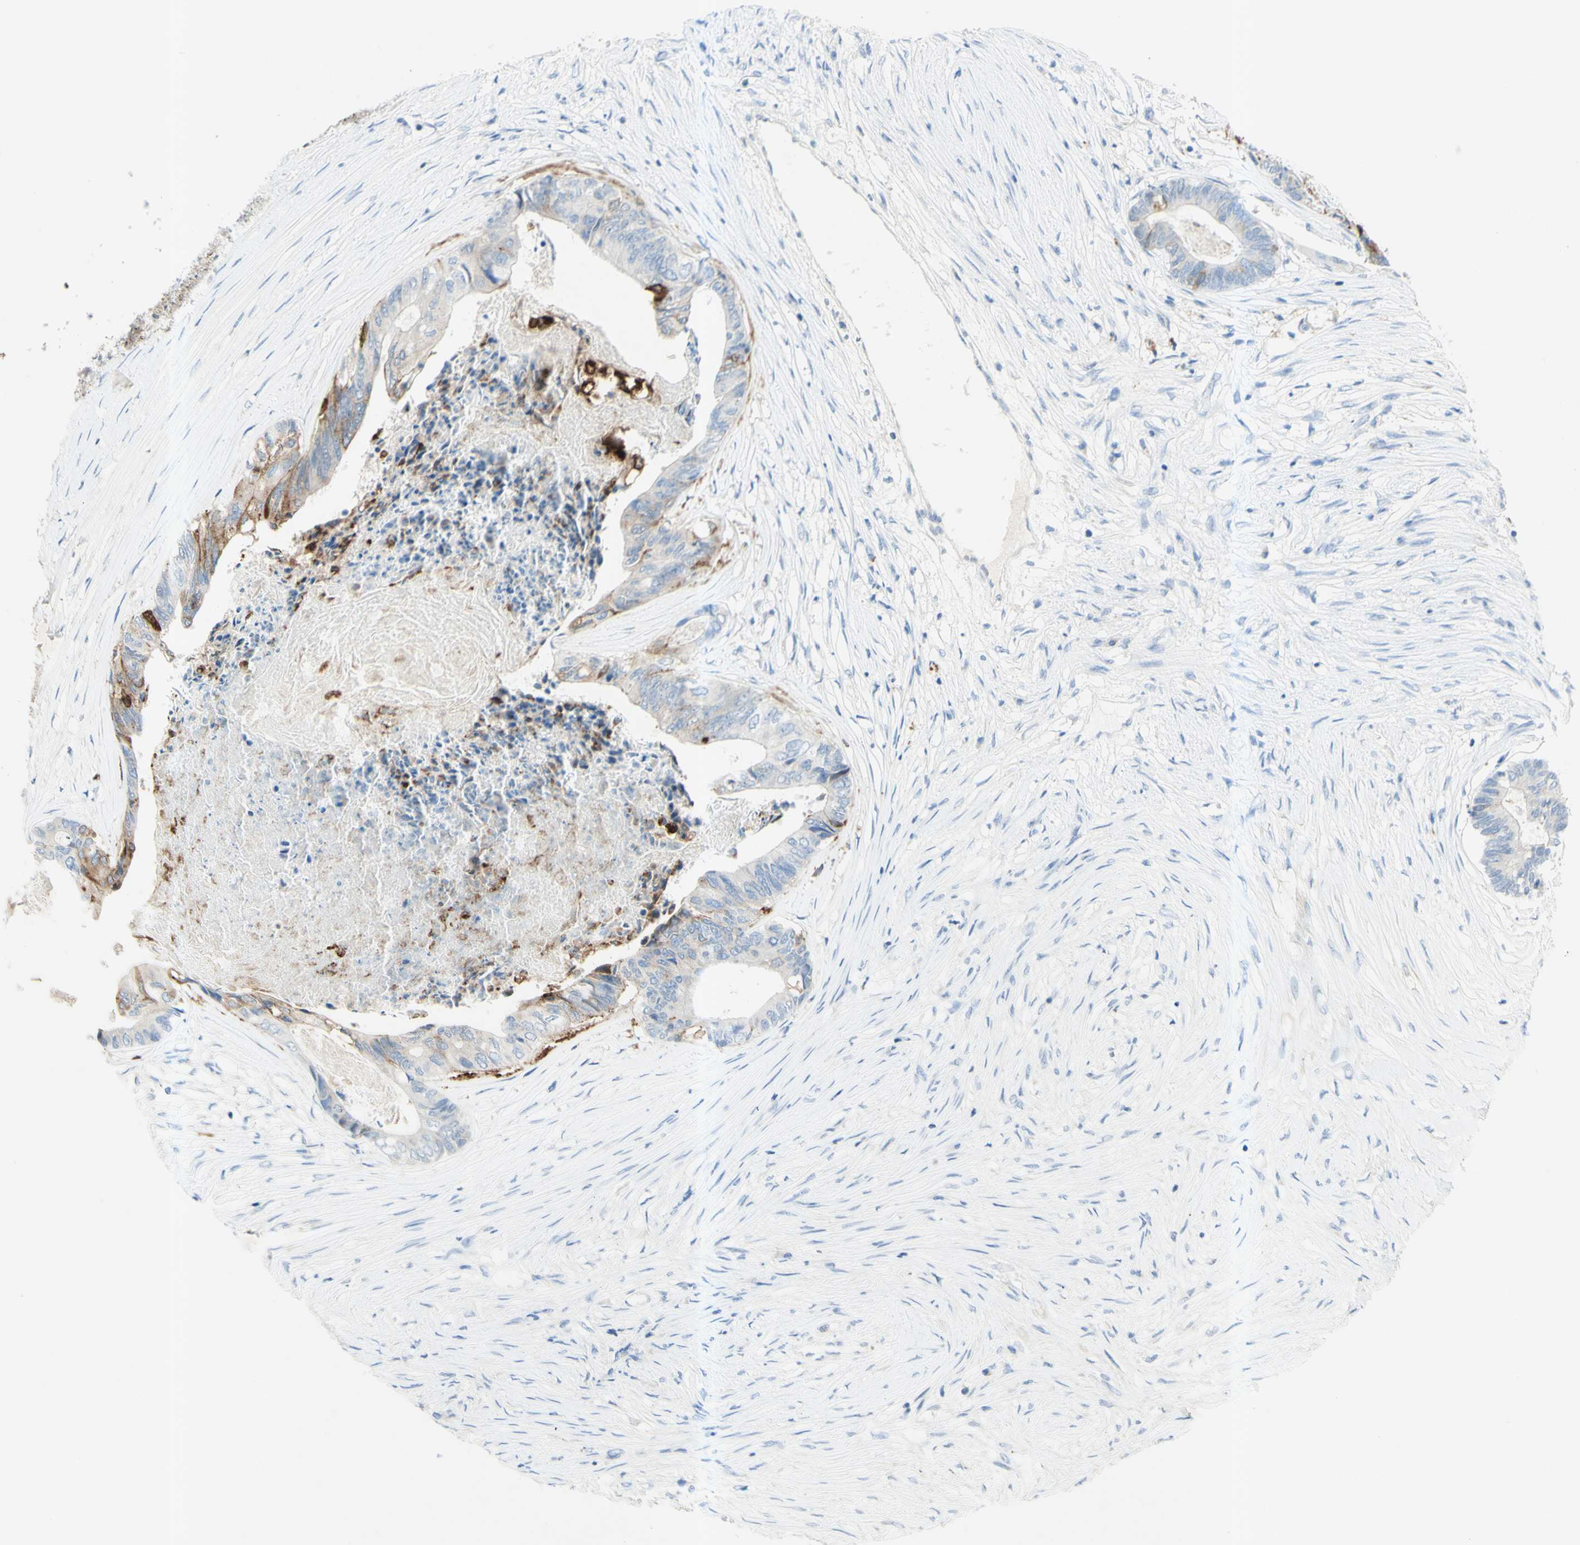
{"staining": {"intensity": "strong", "quantity": "<25%", "location": "cytoplasmic/membranous"}, "tissue": "colorectal cancer", "cell_type": "Tumor cells", "image_type": "cancer", "snomed": [{"axis": "morphology", "description": "Adenocarcinoma, NOS"}, {"axis": "topography", "description": "Rectum"}], "caption": "Immunohistochemical staining of colorectal cancer (adenocarcinoma) exhibits strong cytoplasmic/membranous protein positivity in approximately <25% of tumor cells. (DAB (3,3'-diaminobenzidine) IHC, brown staining for protein, blue staining for nuclei).", "gene": "GDF15", "patient": {"sex": "male", "age": 63}}